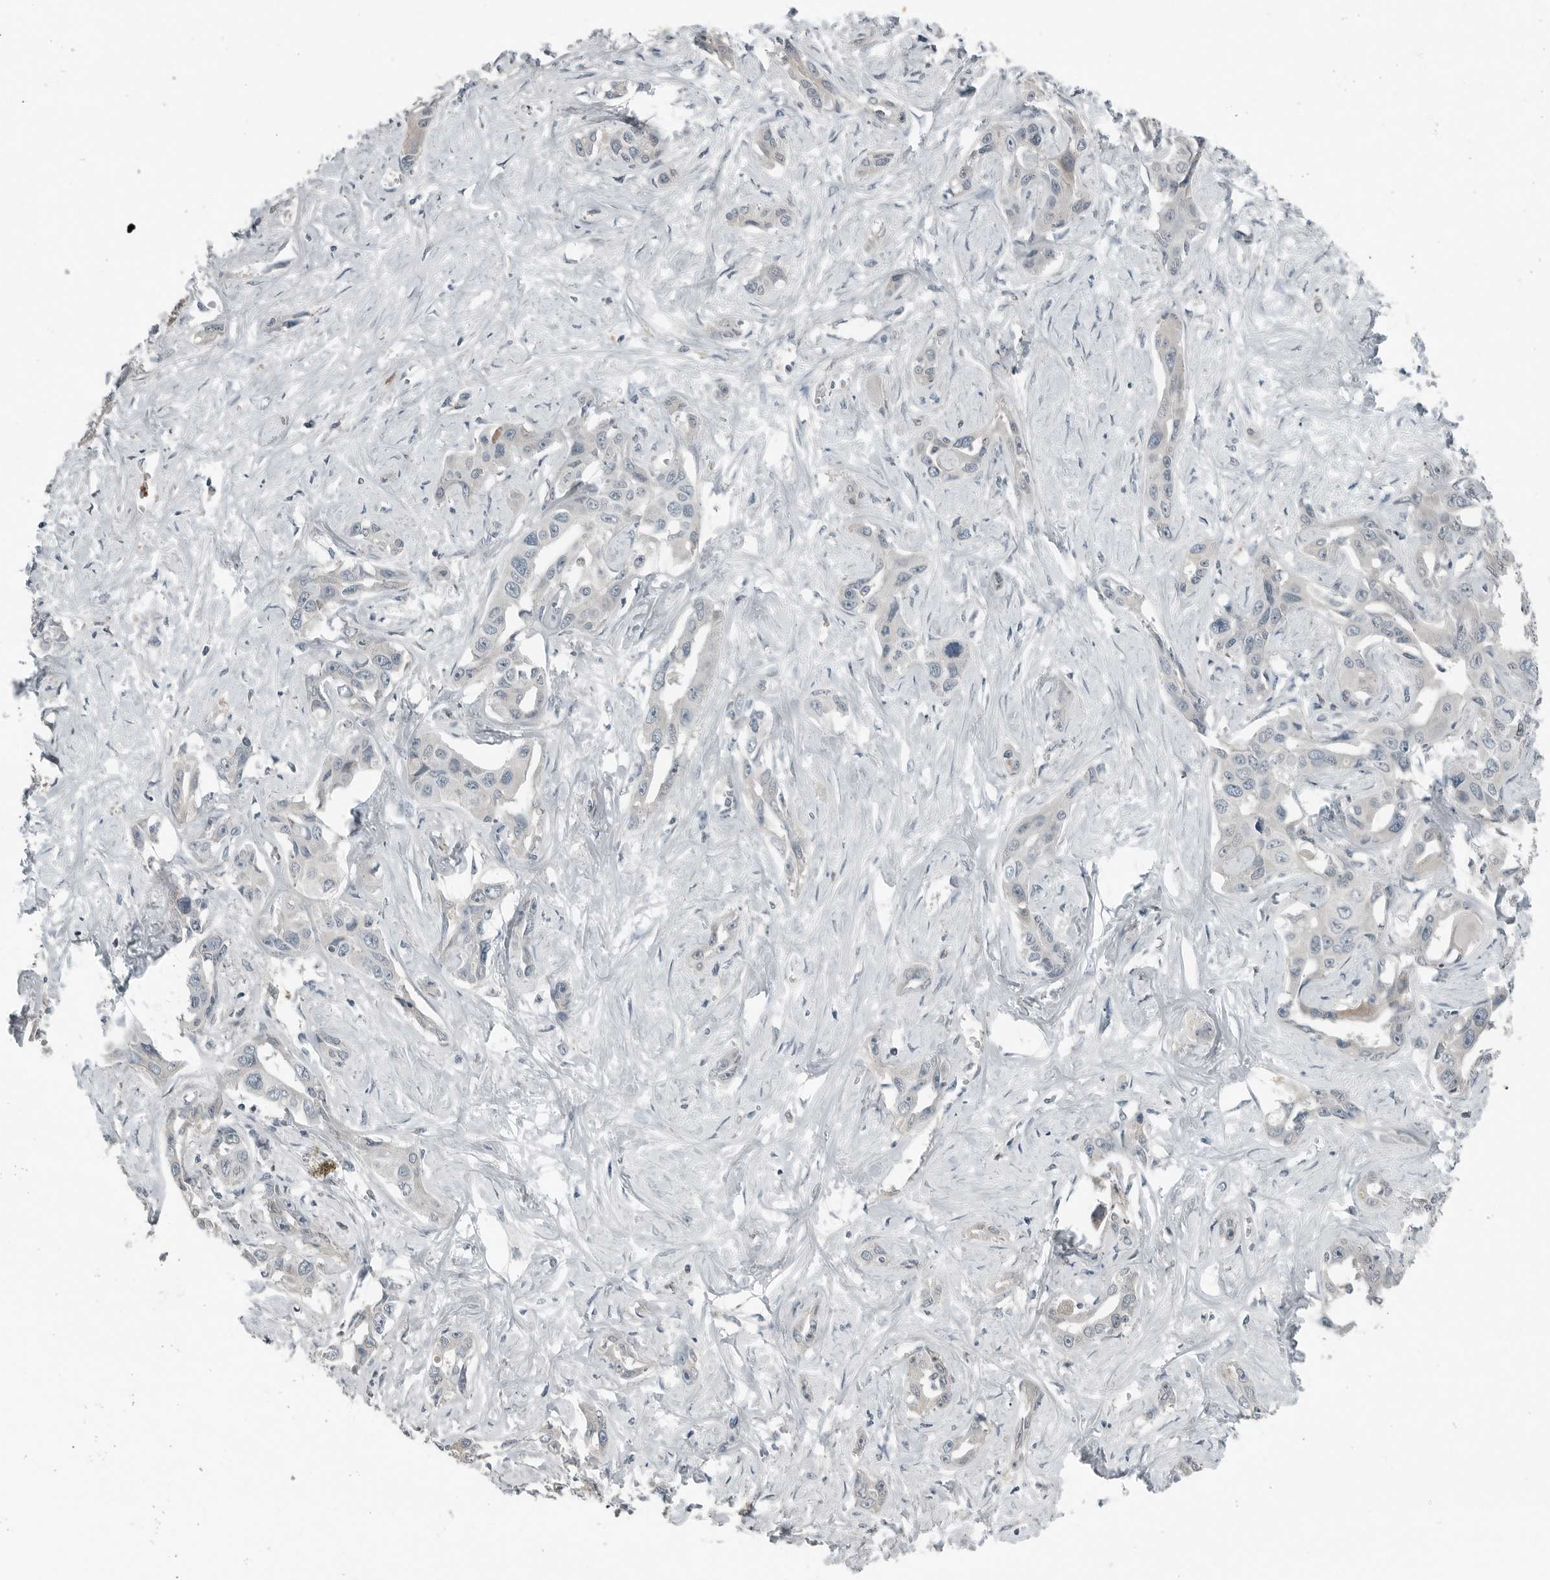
{"staining": {"intensity": "negative", "quantity": "none", "location": "none"}, "tissue": "liver cancer", "cell_type": "Tumor cells", "image_type": "cancer", "snomed": [{"axis": "morphology", "description": "Cholangiocarcinoma"}, {"axis": "topography", "description": "Liver"}], "caption": "Immunohistochemistry (IHC) of liver cholangiocarcinoma exhibits no staining in tumor cells.", "gene": "KYAT1", "patient": {"sex": "male", "age": 59}}